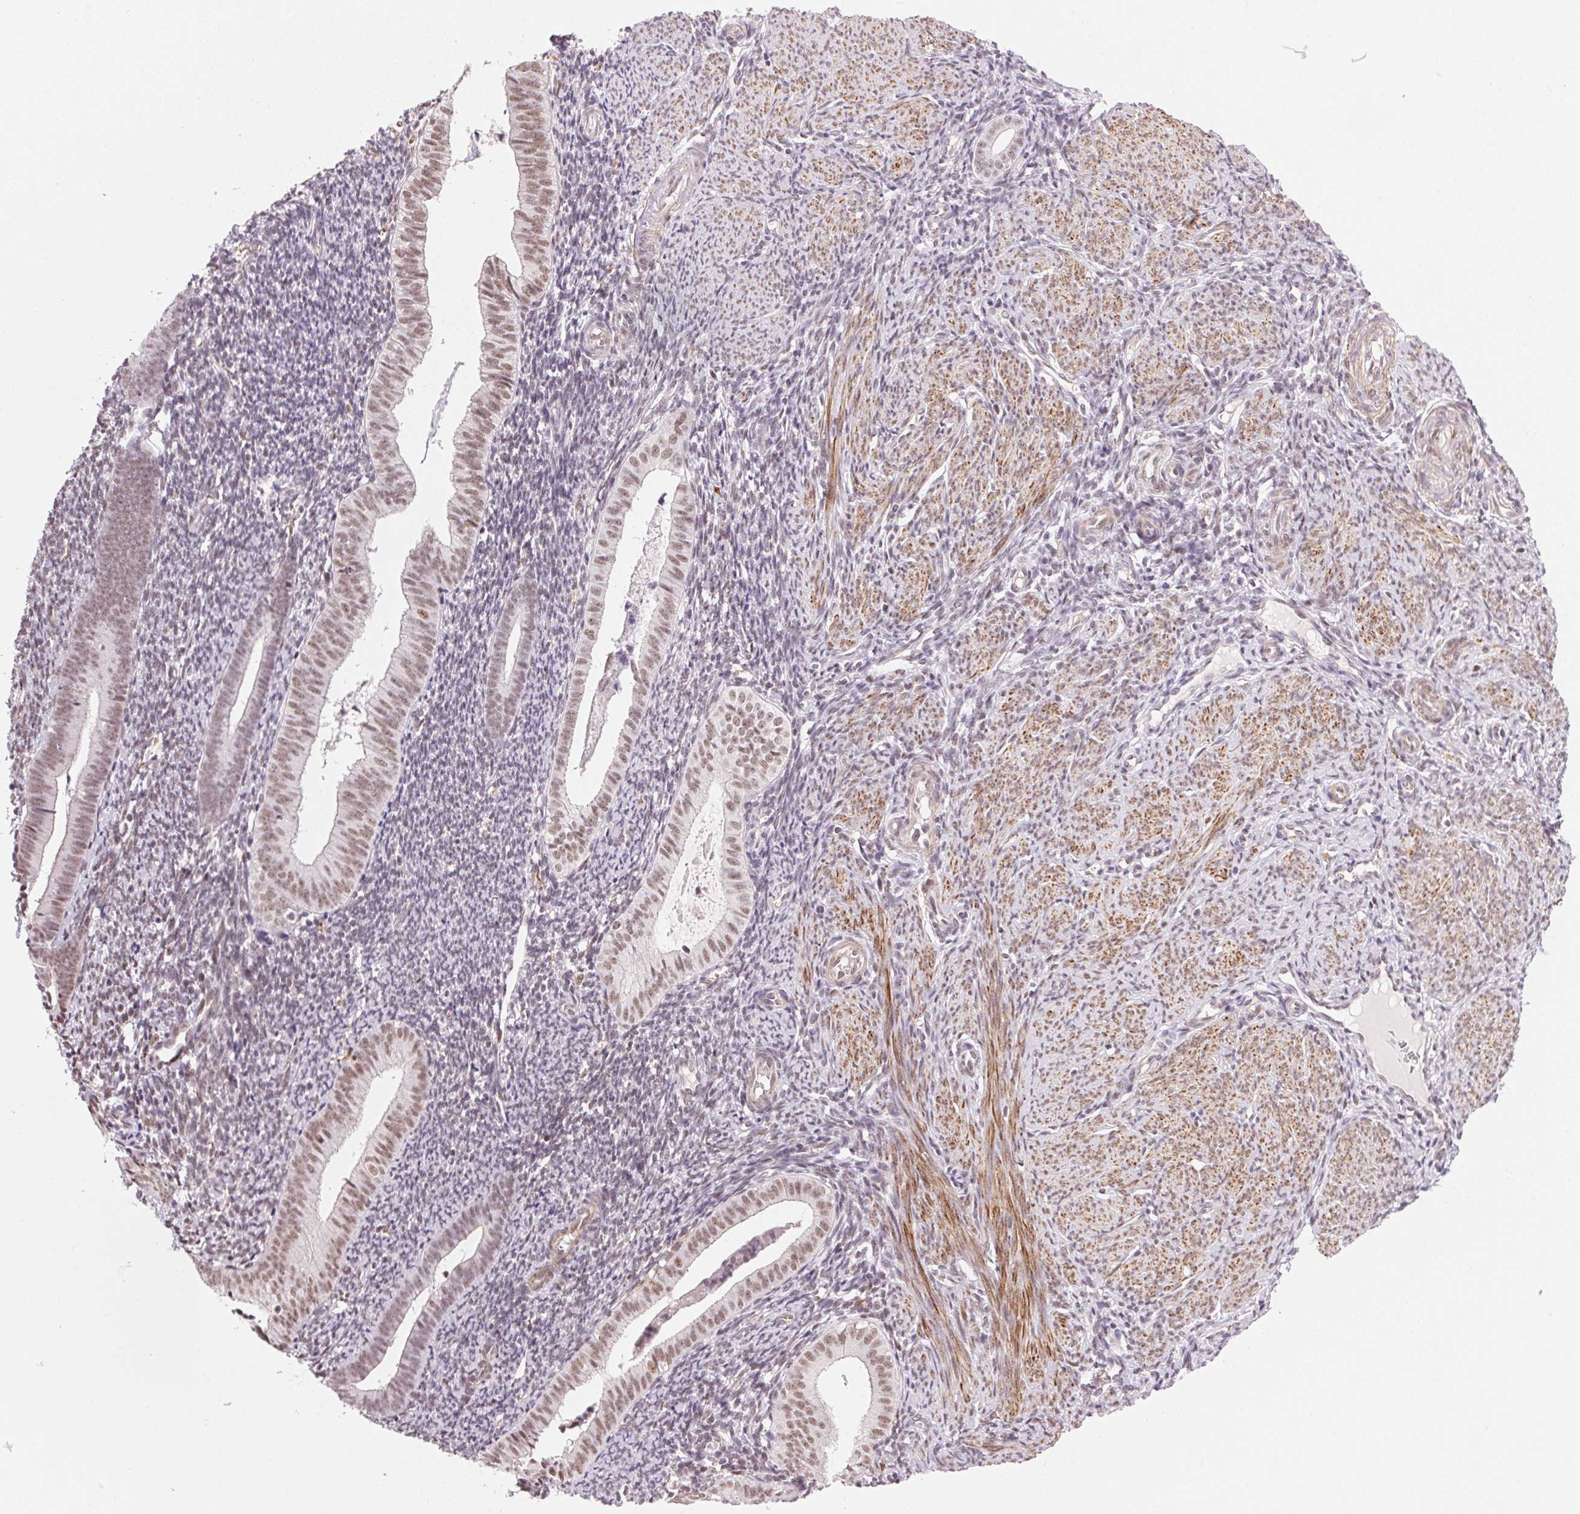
{"staining": {"intensity": "weak", "quantity": "25%-75%", "location": "nuclear"}, "tissue": "endometrium", "cell_type": "Cells in endometrial stroma", "image_type": "normal", "snomed": [{"axis": "morphology", "description": "Normal tissue, NOS"}, {"axis": "topography", "description": "Endometrium"}], "caption": "Benign endometrium exhibits weak nuclear expression in approximately 25%-75% of cells in endometrial stroma, visualized by immunohistochemistry. (DAB IHC with brightfield microscopy, high magnification).", "gene": "HNRNPDL", "patient": {"sex": "female", "age": 39}}